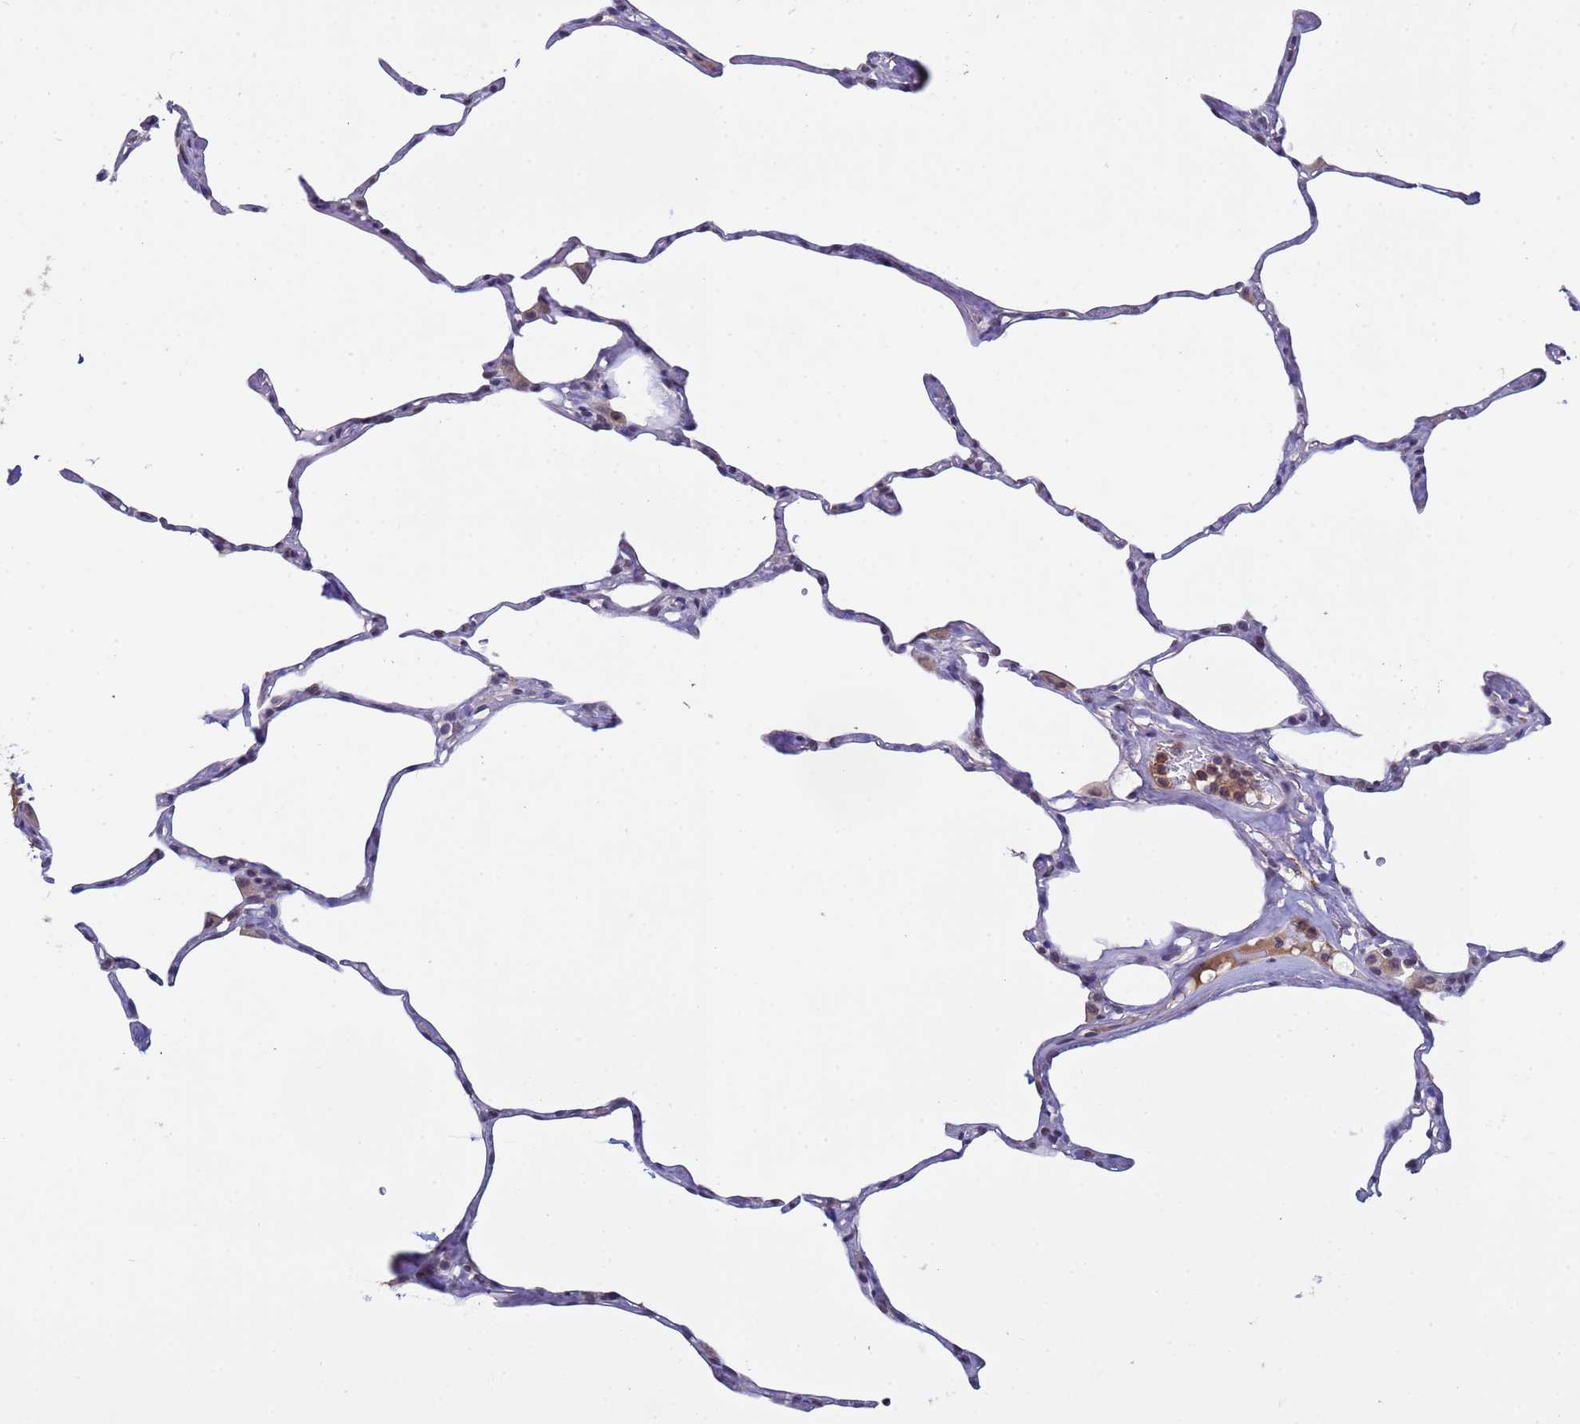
{"staining": {"intensity": "negative", "quantity": "none", "location": "none"}, "tissue": "lung", "cell_type": "Alveolar cells", "image_type": "normal", "snomed": [{"axis": "morphology", "description": "Normal tissue, NOS"}, {"axis": "topography", "description": "Lung"}], "caption": "IHC photomicrograph of unremarkable lung stained for a protein (brown), which displays no expression in alveolar cells.", "gene": "ZNF248", "patient": {"sex": "male", "age": 65}}